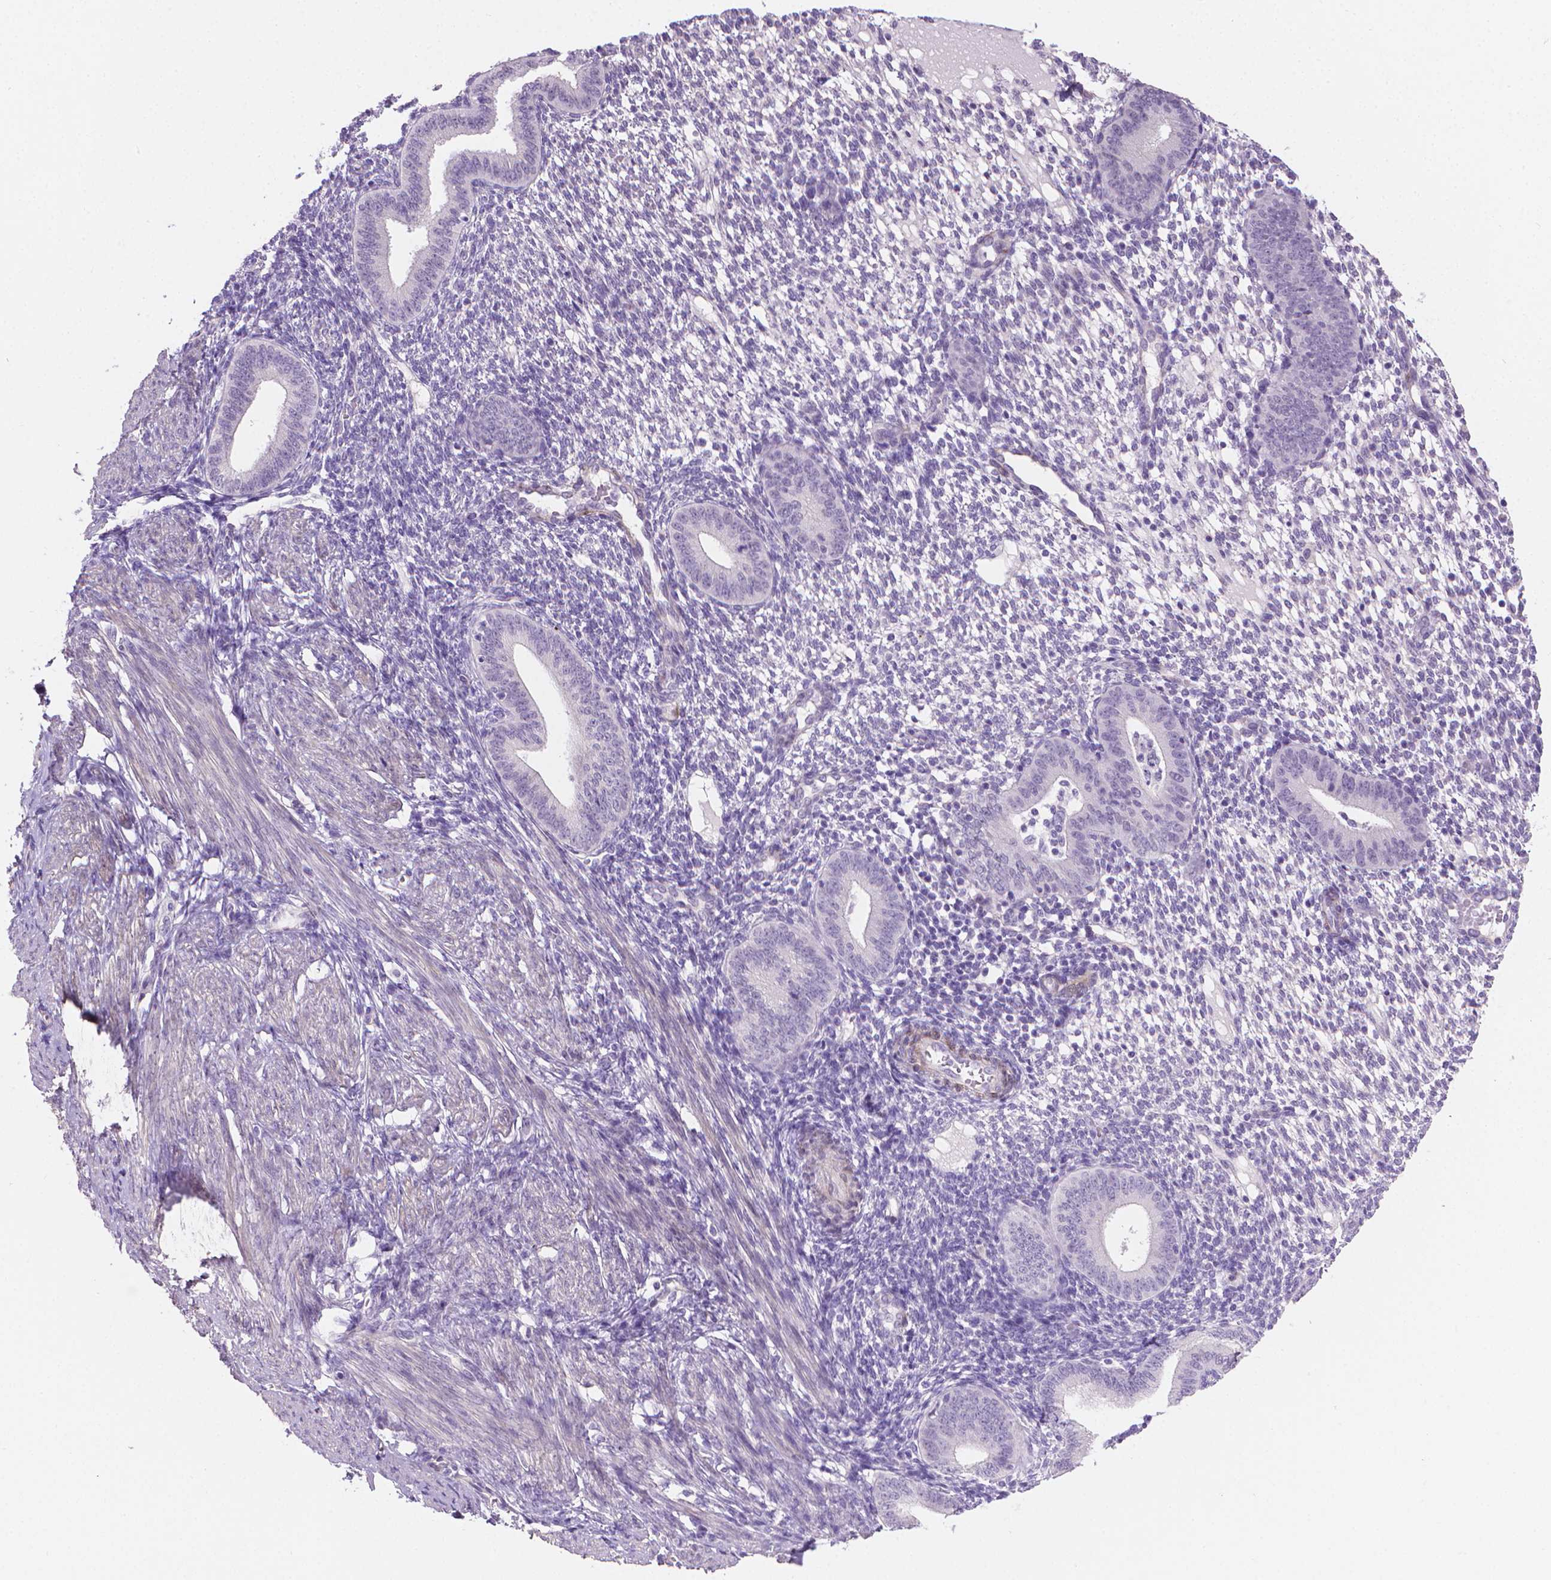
{"staining": {"intensity": "negative", "quantity": "none", "location": "none"}, "tissue": "endometrium", "cell_type": "Cells in endometrial stroma", "image_type": "normal", "snomed": [{"axis": "morphology", "description": "Normal tissue, NOS"}, {"axis": "topography", "description": "Endometrium"}], "caption": "IHC micrograph of benign endometrium stained for a protein (brown), which exhibits no staining in cells in endometrial stroma.", "gene": "GSDMA", "patient": {"sex": "female", "age": 40}}